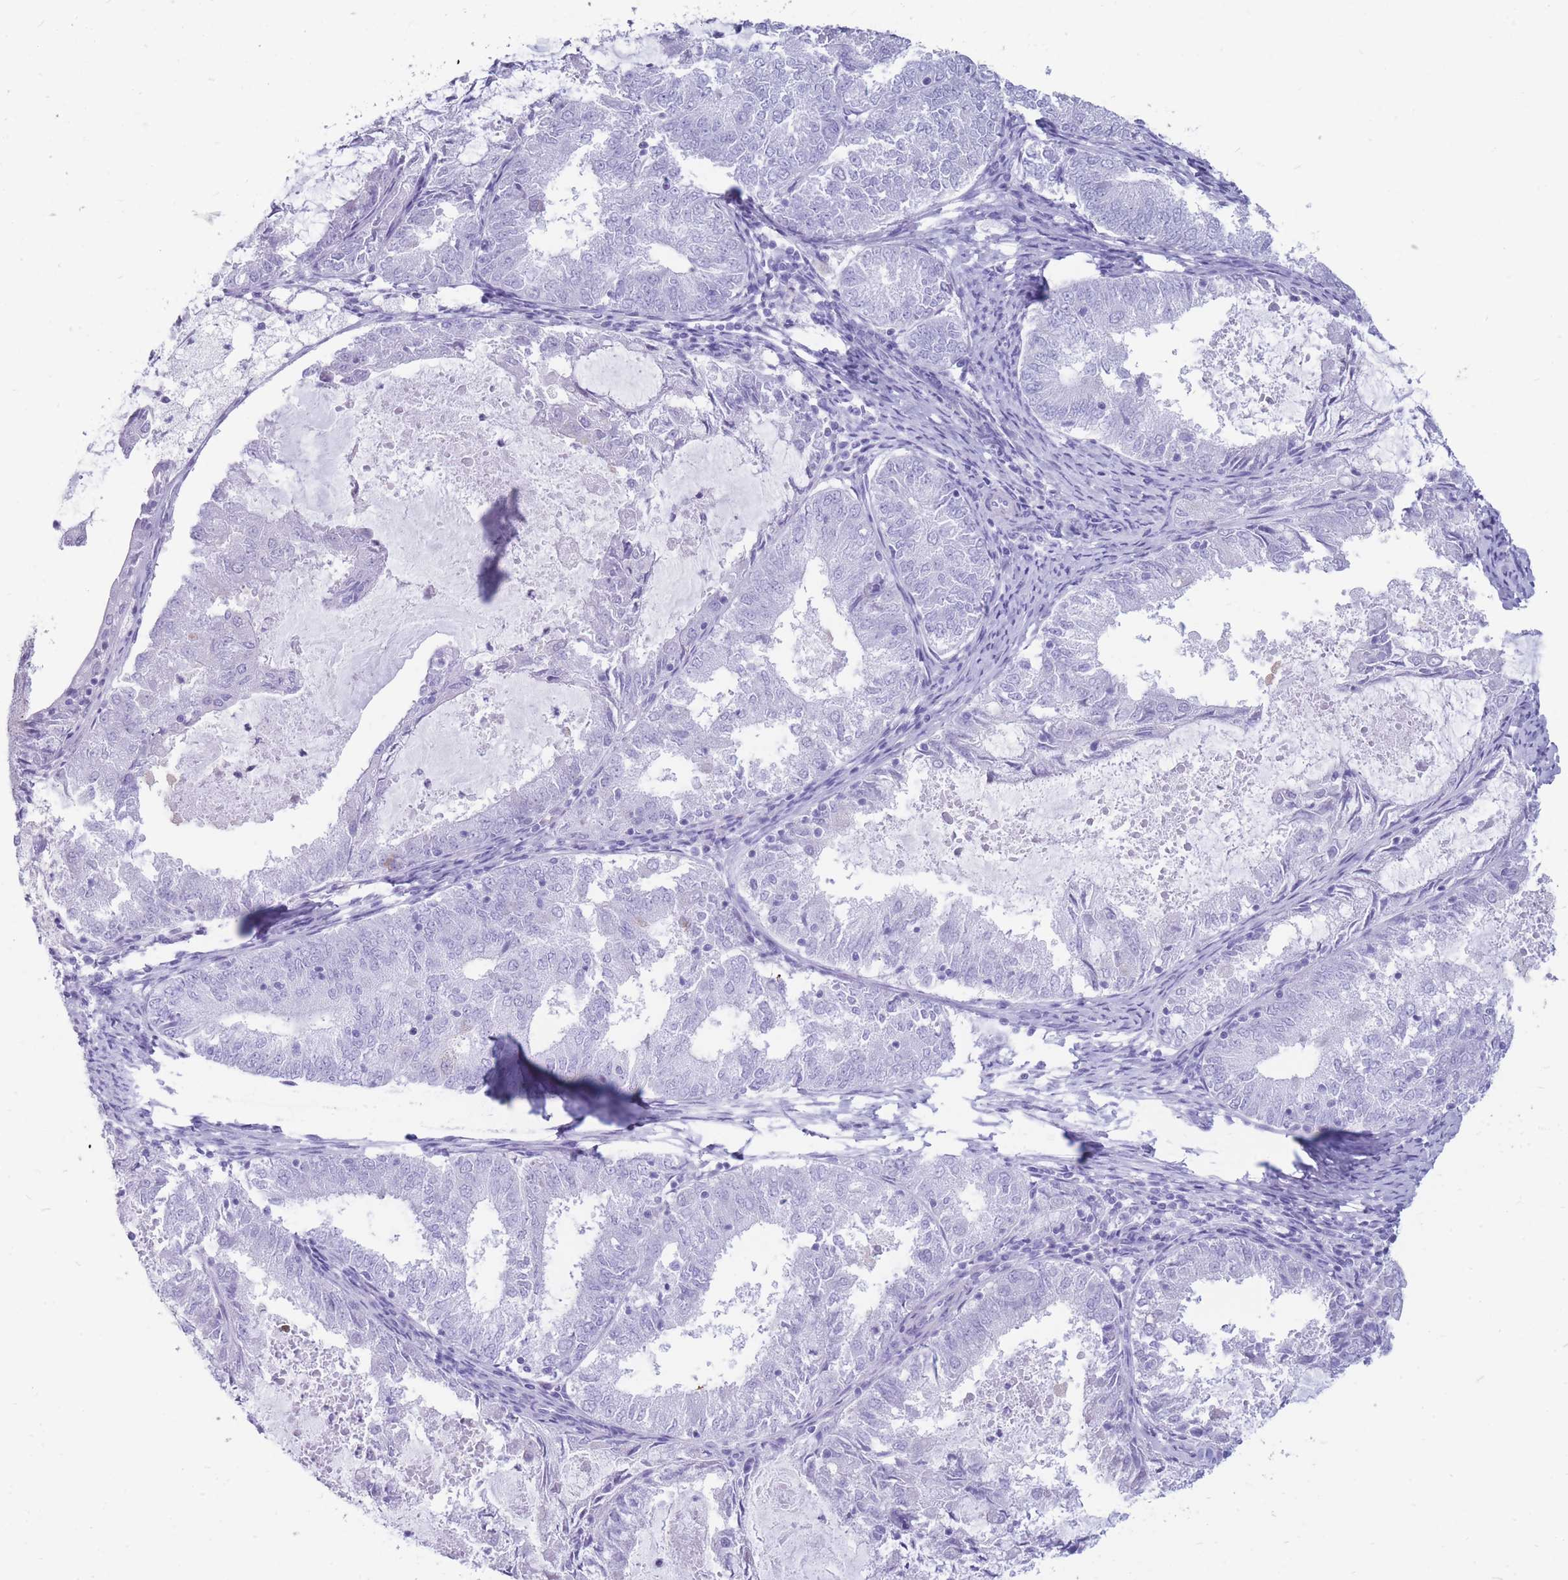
{"staining": {"intensity": "negative", "quantity": "none", "location": "none"}, "tissue": "endometrial cancer", "cell_type": "Tumor cells", "image_type": "cancer", "snomed": [{"axis": "morphology", "description": "Adenocarcinoma, NOS"}, {"axis": "topography", "description": "Endometrium"}], "caption": "An immunohistochemistry micrograph of endometrial cancer is shown. There is no staining in tumor cells of endometrial cancer.", "gene": "MTSS2", "patient": {"sex": "female", "age": 57}}